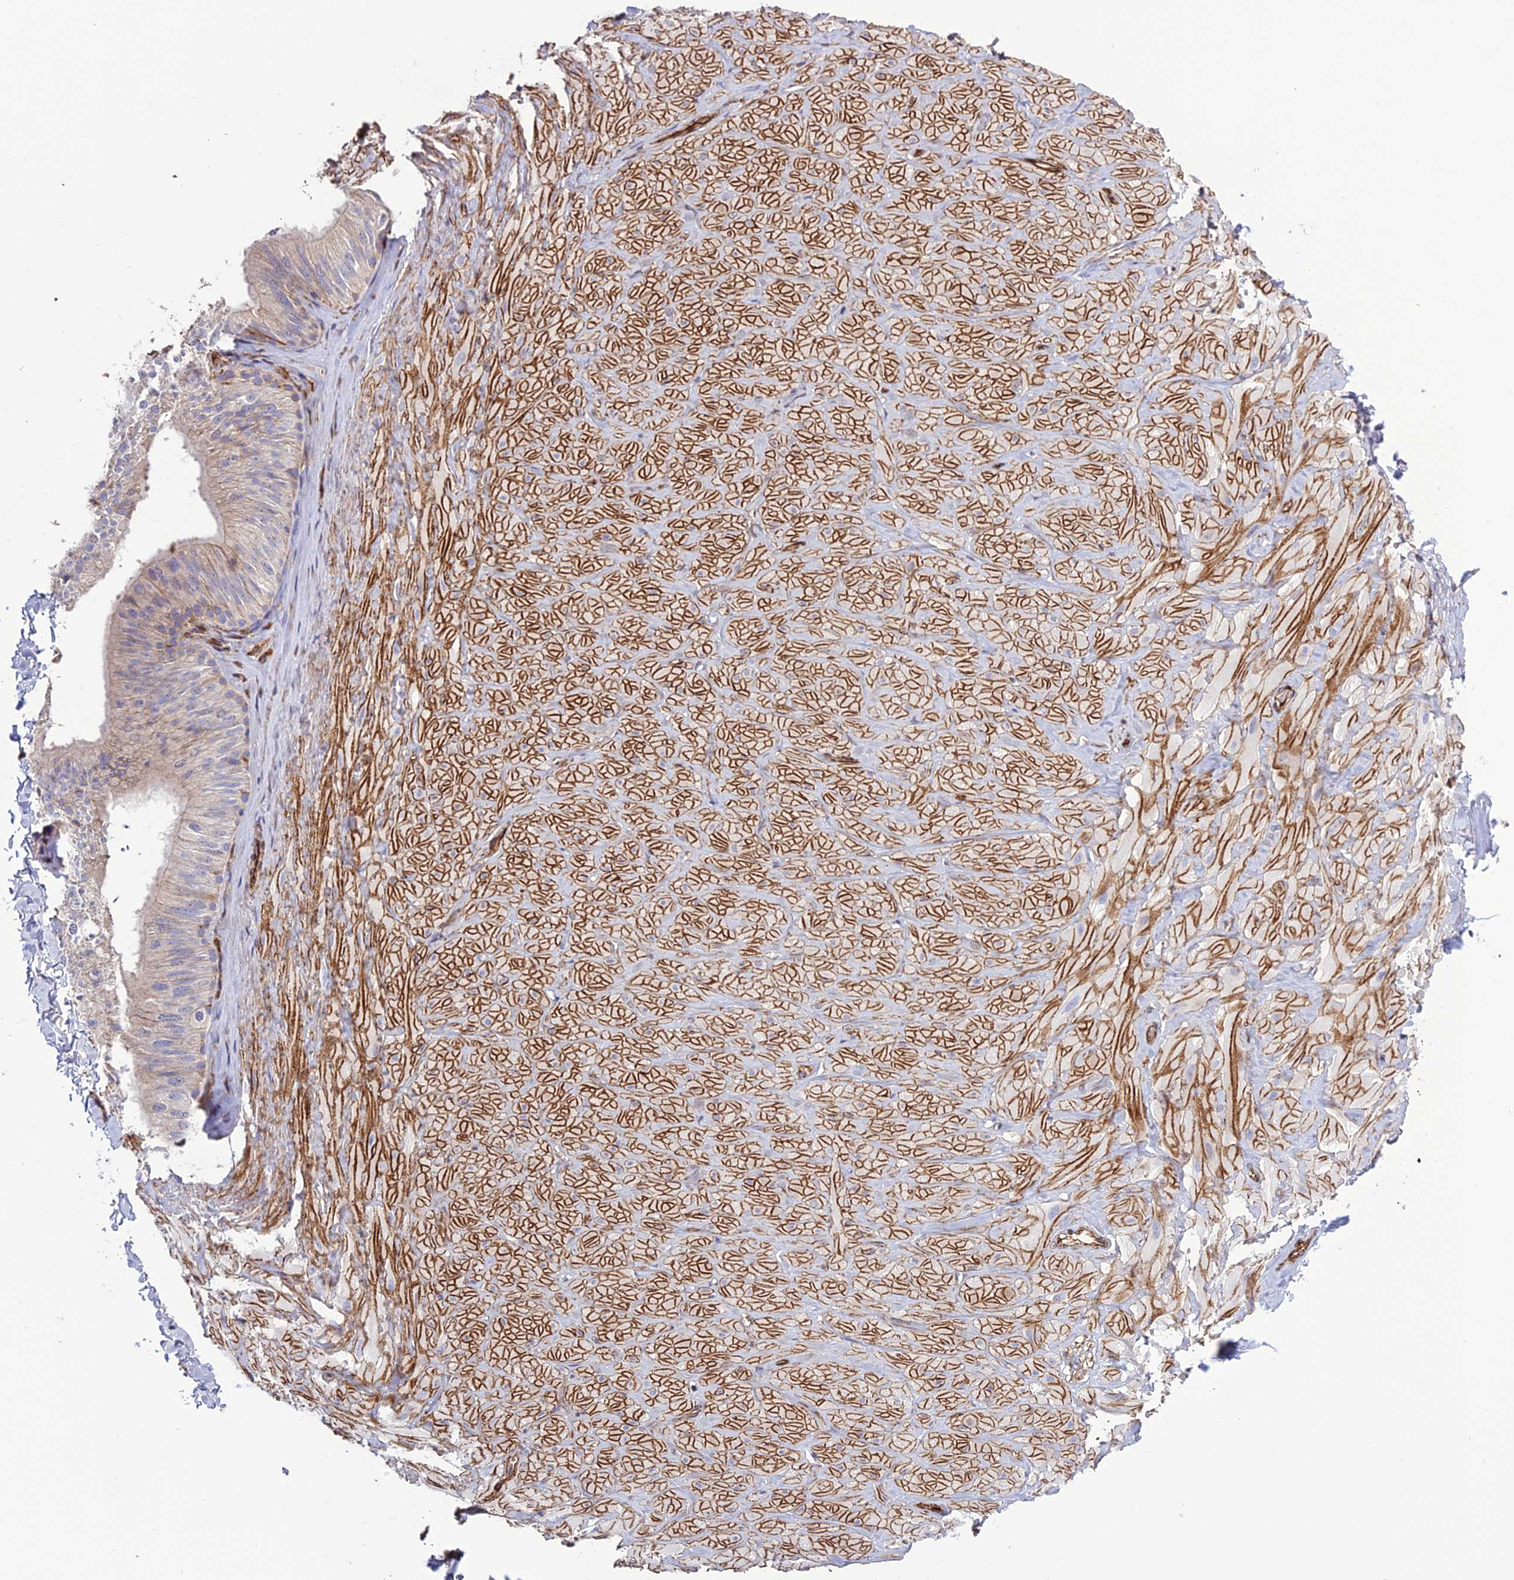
{"staining": {"intensity": "moderate", "quantity": "25%-75%", "location": "cytoplasmic/membranous"}, "tissue": "adipose tissue", "cell_type": "Adipocytes", "image_type": "normal", "snomed": [{"axis": "morphology", "description": "Normal tissue, NOS"}, {"axis": "topography", "description": "Adipose tissue"}, {"axis": "topography", "description": "Vascular tissue"}, {"axis": "topography", "description": "Peripheral nerve tissue"}], "caption": "Brown immunohistochemical staining in unremarkable adipose tissue exhibits moderate cytoplasmic/membranous staining in about 25%-75% of adipocytes.", "gene": "REX1BD", "patient": {"sex": "male", "age": 25}}